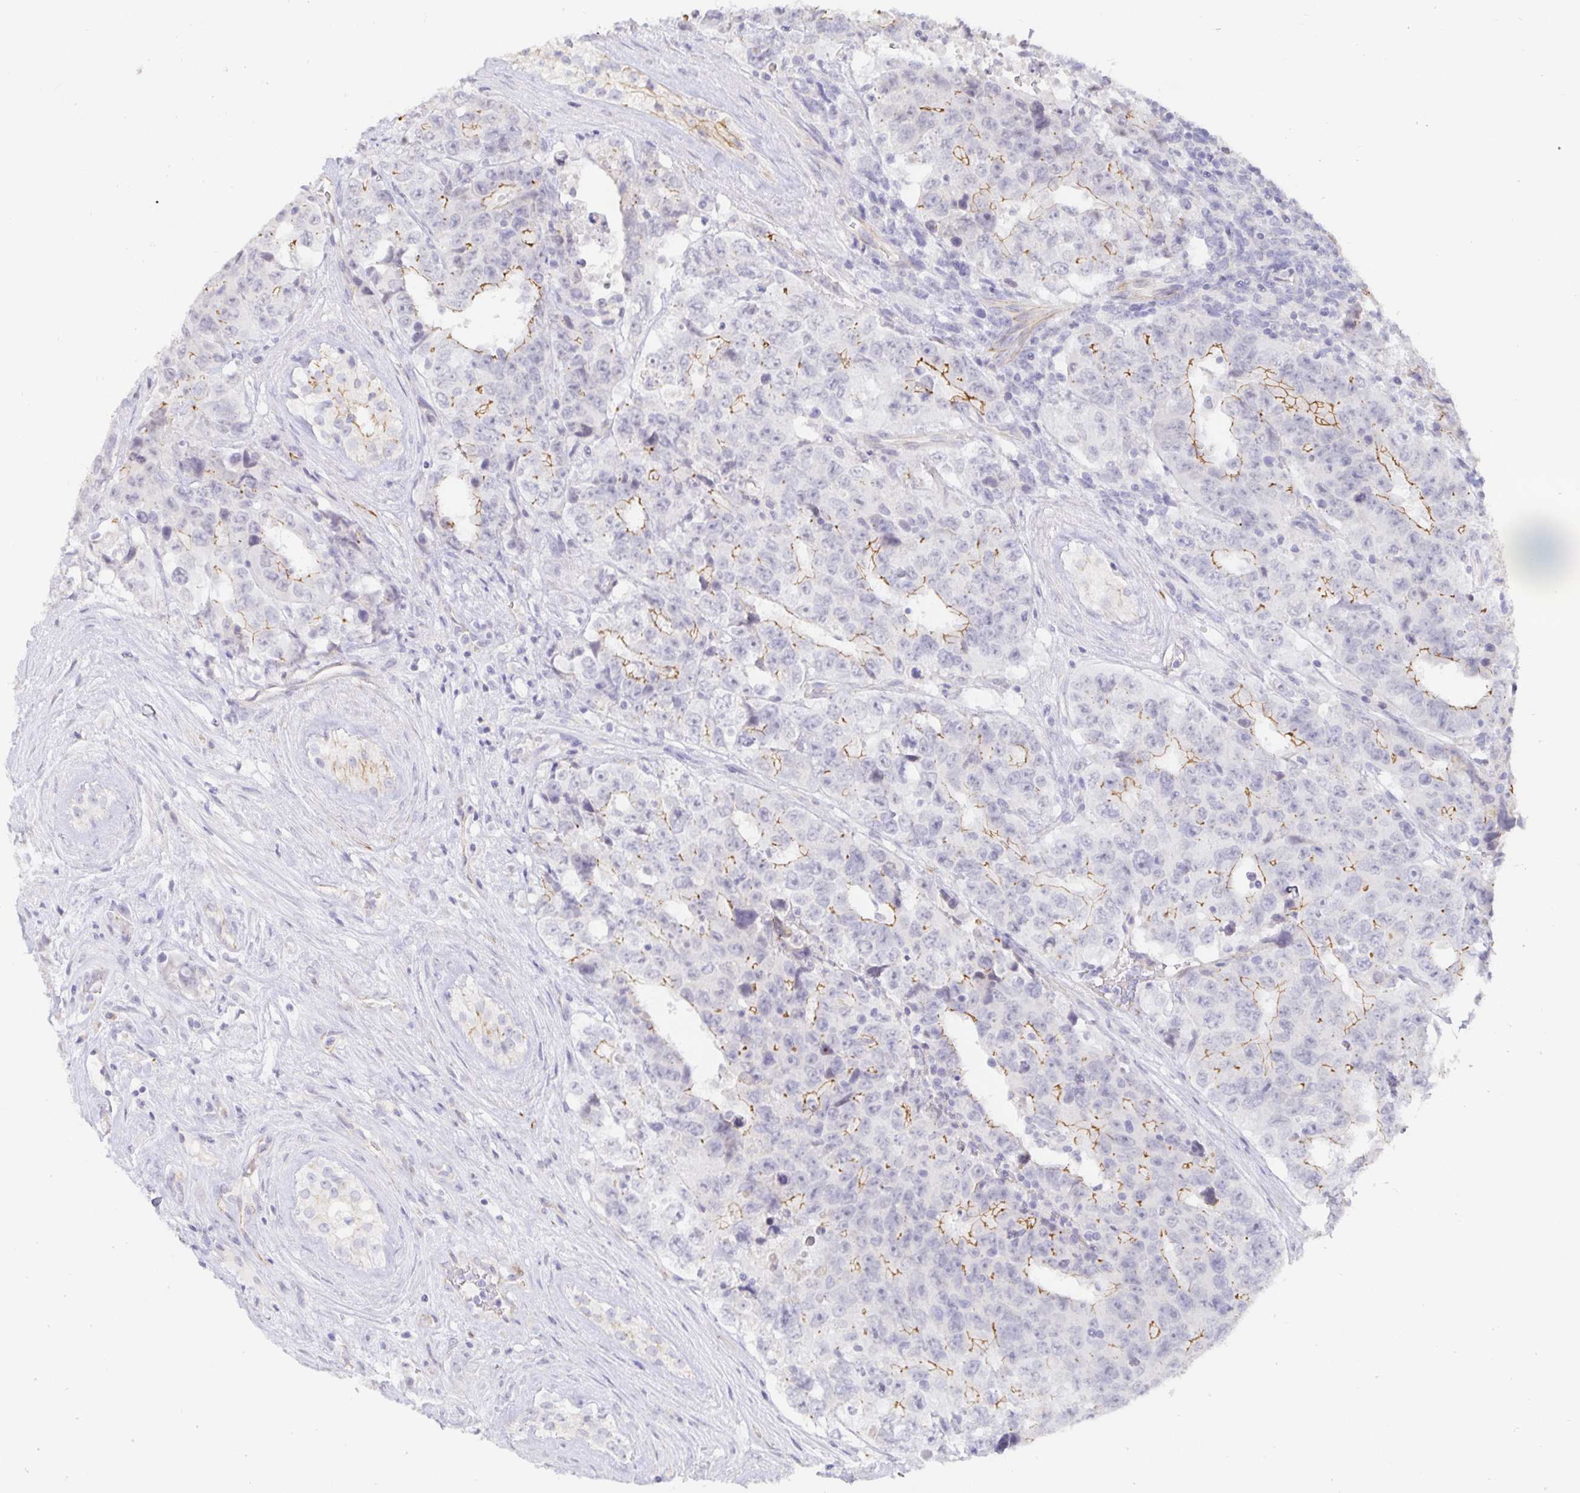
{"staining": {"intensity": "moderate", "quantity": "25%-75%", "location": "cytoplasmic/membranous"}, "tissue": "testis cancer", "cell_type": "Tumor cells", "image_type": "cancer", "snomed": [{"axis": "morphology", "description": "Carcinoma, Embryonal, NOS"}, {"axis": "topography", "description": "Testis"}], "caption": "High-magnification brightfield microscopy of testis embryonal carcinoma stained with DAB (brown) and counterstained with hematoxylin (blue). tumor cells exhibit moderate cytoplasmic/membranous staining is appreciated in about25%-75% of cells. (DAB (3,3'-diaminobenzidine) IHC, brown staining for protein, blue staining for nuclei).", "gene": "PDX1", "patient": {"sex": "male", "age": 24}}